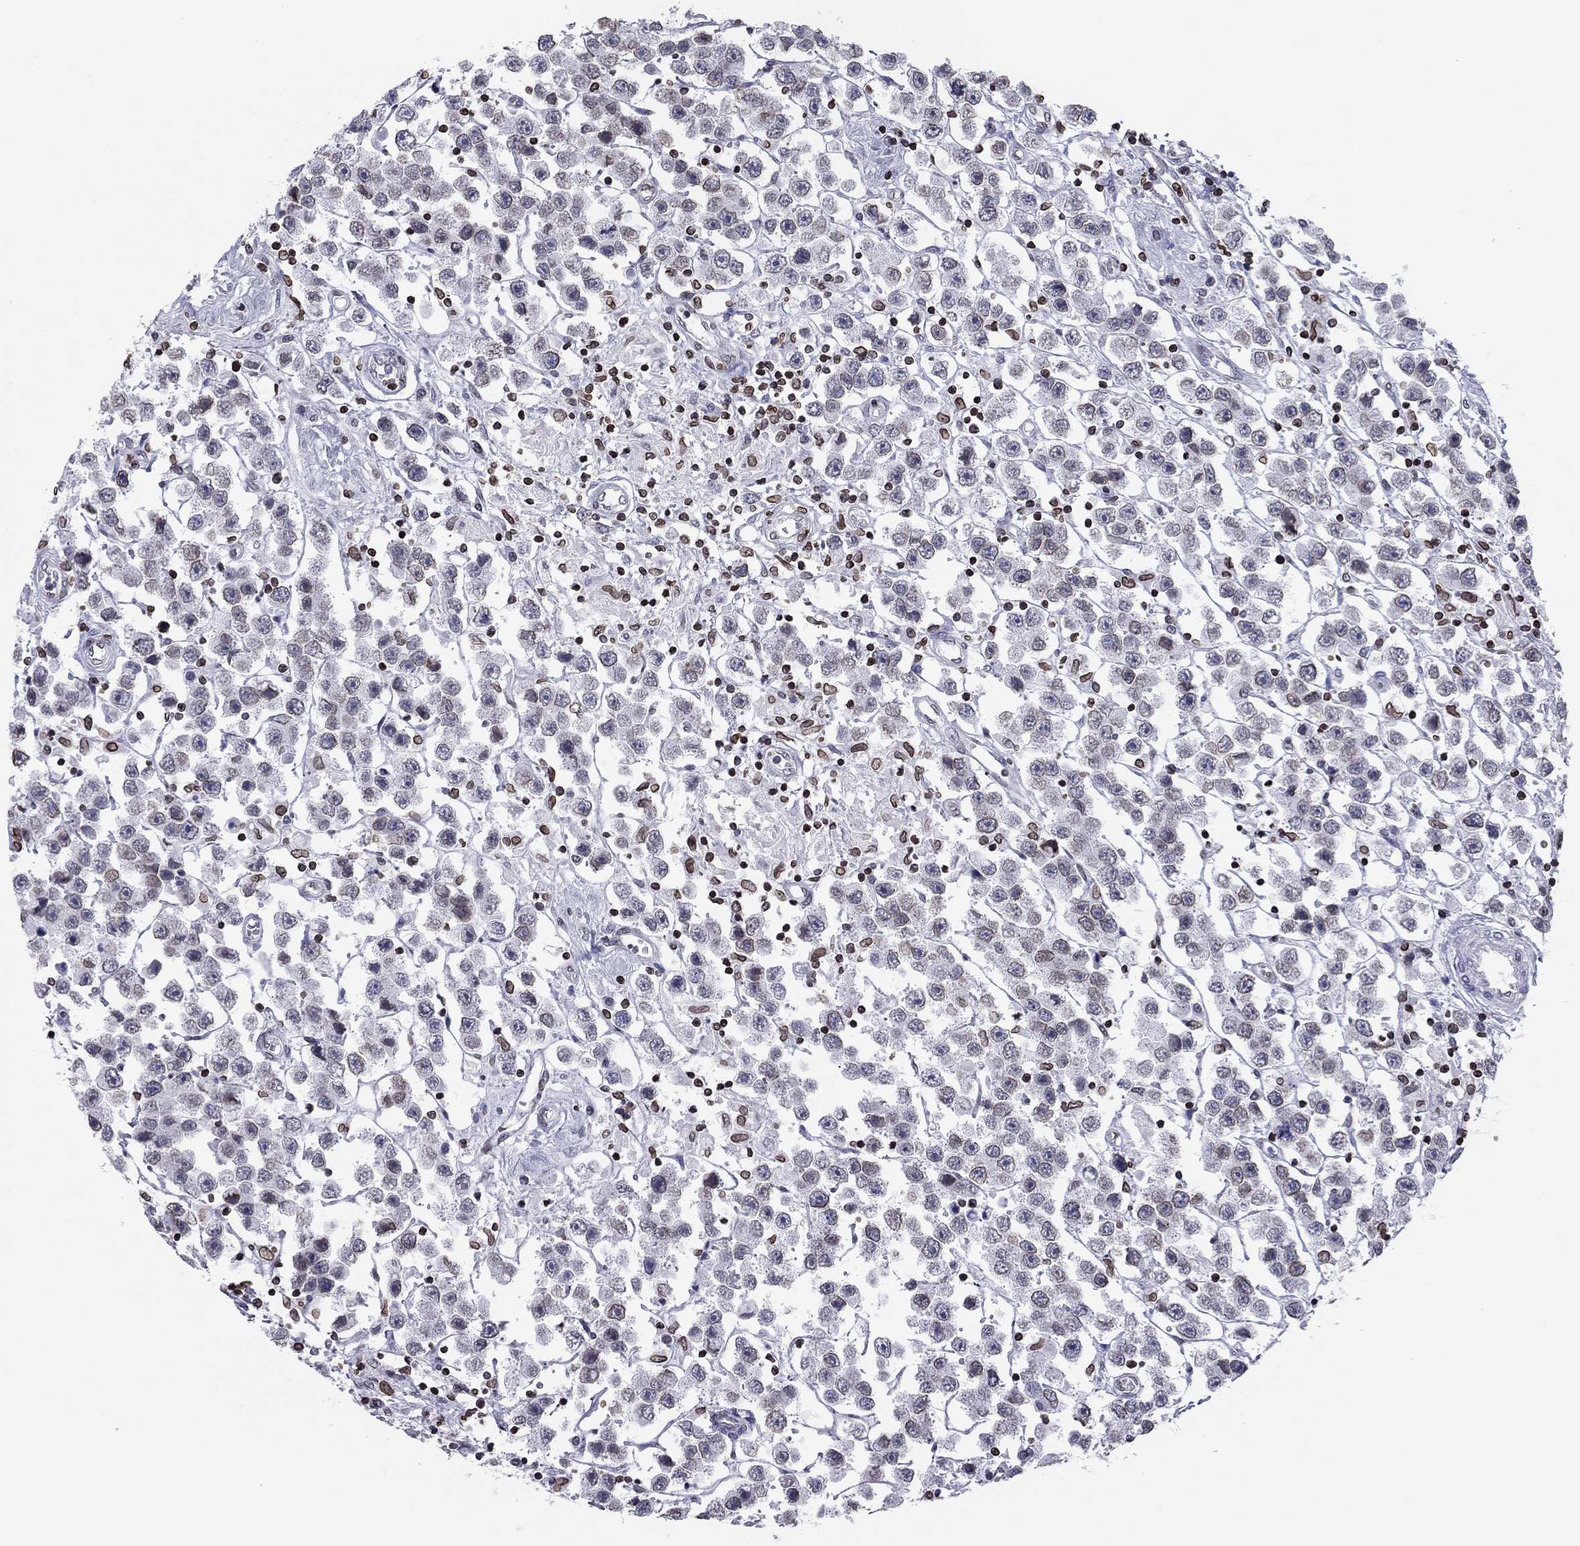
{"staining": {"intensity": "weak", "quantity": "<25%", "location": "cytoplasmic/membranous,nuclear"}, "tissue": "testis cancer", "cell_type": "Tumor cells", "image_type": "cancer", "snomed": [{"axis": "morphology", "description": "Seminoma, NOS"}, {"axis": "topography", "description": "Testis"}], "caption": "The histopathology image shows no significant expression in tumor cells of seminoma (testis). The staining was performed using DAB (3,3'-diaminobenzidine) to visualize the protein expression in brown, while the nuclei were stained in blue with hematoxylin (Magnification: 20x).", "gene": "ESPL1", "patient": {"sex": "male", "age": 45}}